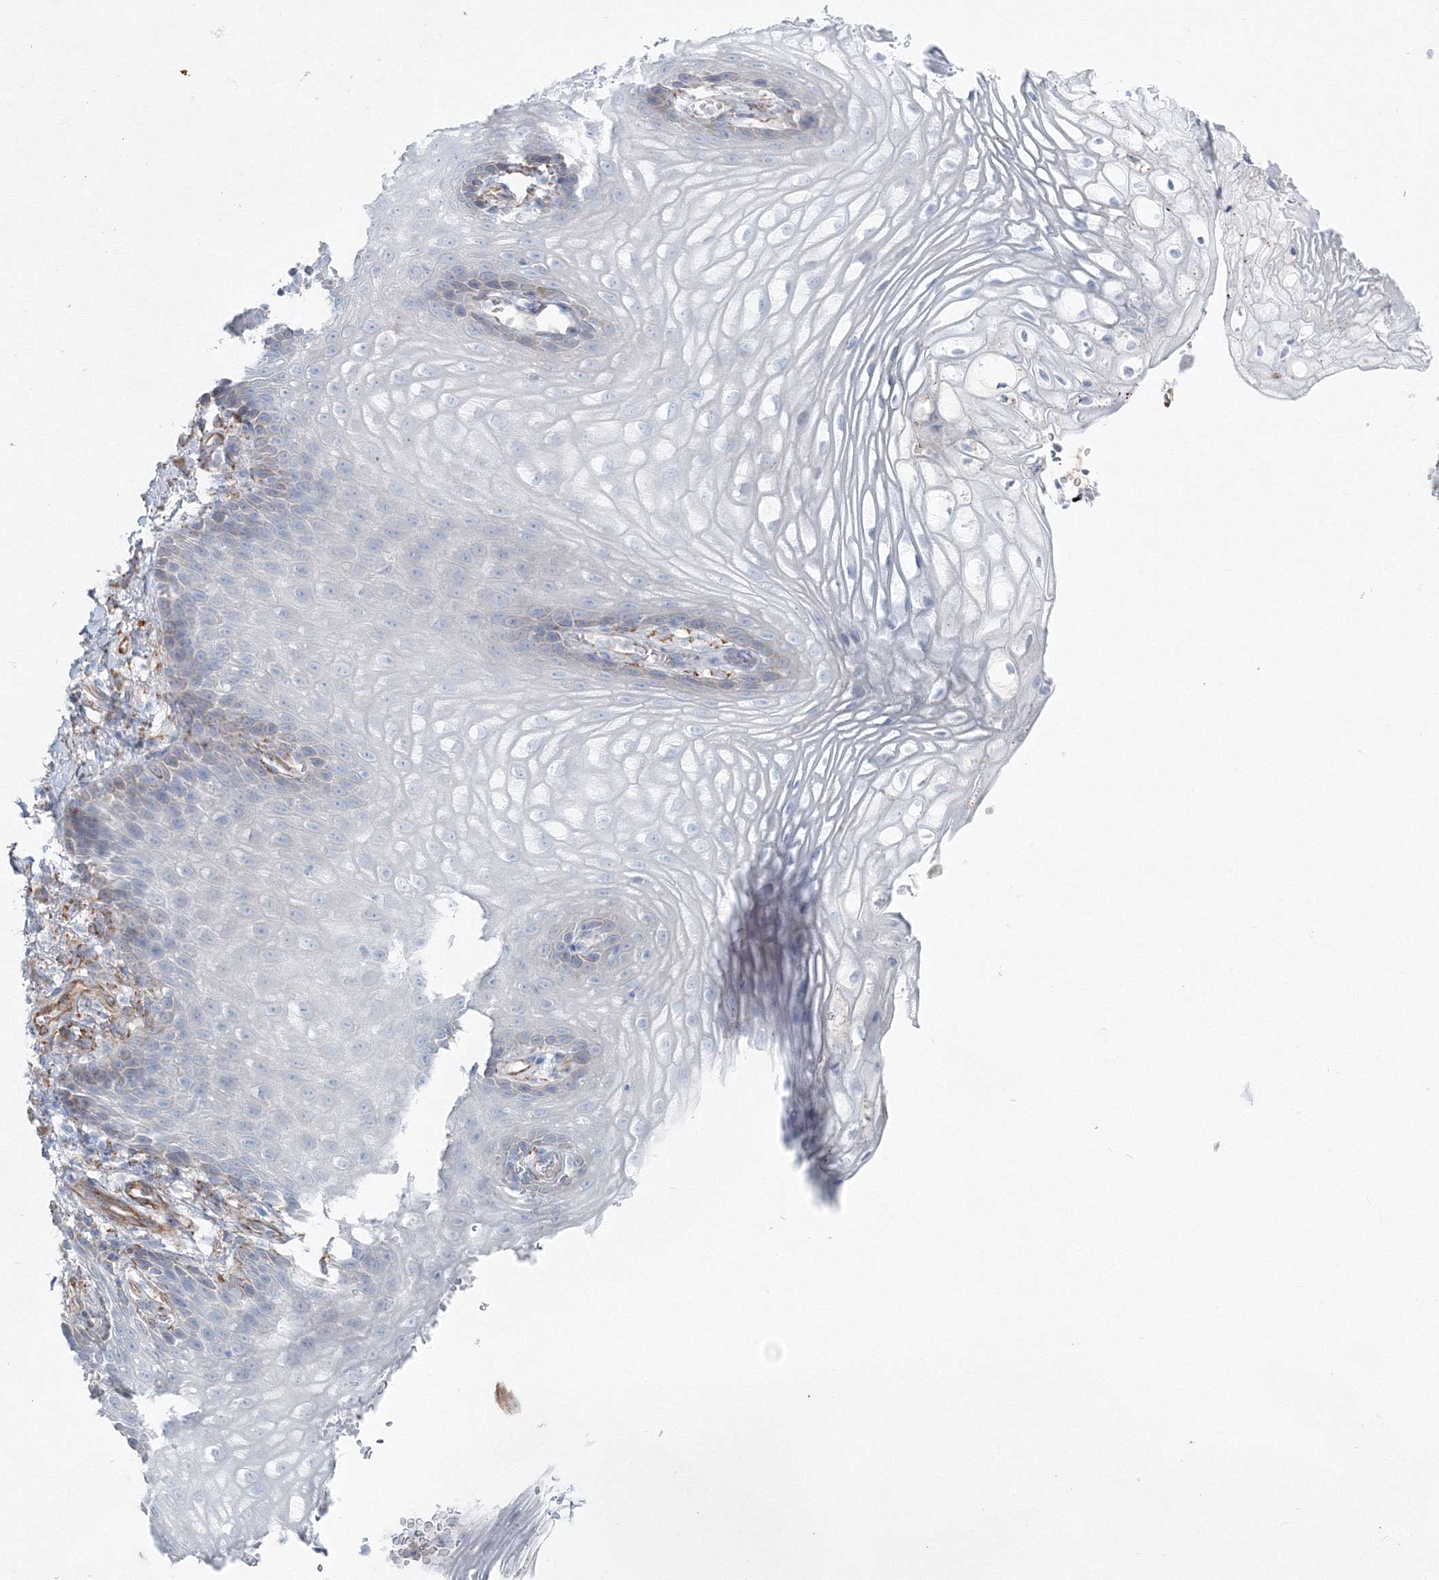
{"staining": {"intensity": "negative", "quantity": "none", "location": "none"}, "tissue": "vagina", "cell_type": "Squamous epithelial cells", "image_type": "normal", "snomed": [{"axis": "morphology", "description": "Normal tissue, NOS"}, {"axis": "topography", "description": "Vagina"}], "caption": "Immunohistochemical staining of unremarkable human vagina demonstrates no significant staining in squamous epithelial cells. The staining is performed using DAB (3,3'-diaminobenzidine) brown chromogen with nuclei counter-stained in using hematoxylin.", "gene": "ENSG00000285283", "patient": {"sex": "female", "age": 60}}